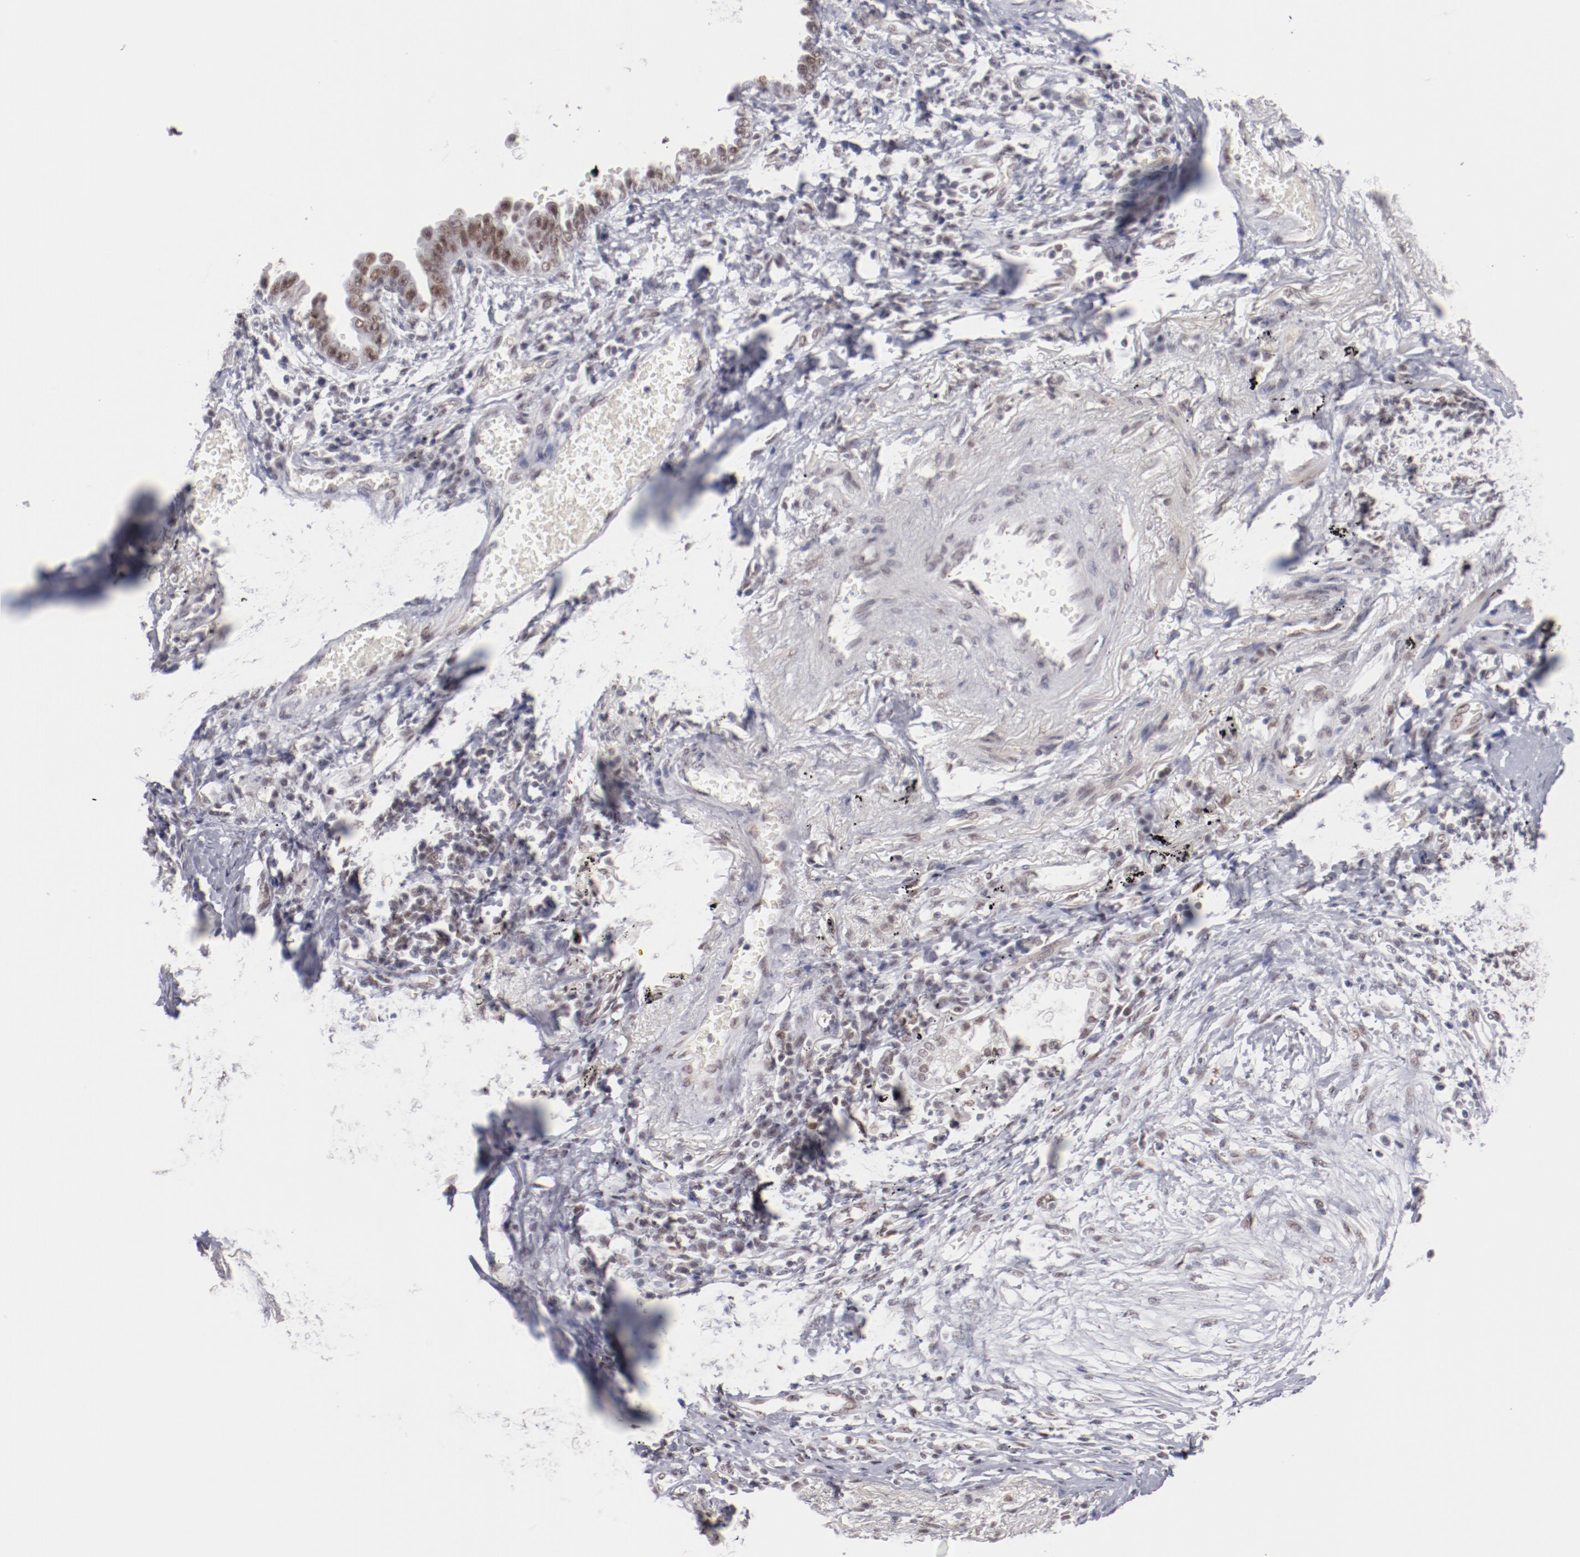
{"staining": {"intensity": "moderate", "quantity": ">75%", "location": "nuclear"}, "tissue": "lung cancer", "cell_type": "Tumor cells", "image_type": "cancer", "snomed": [{"axis": "morphology", "description": "Adenocarcinoma, NOS"}, {"axis": "topography", "description": "Lung"}], "caption": "Moderate nuclear staining for a protein is present in approximately >75% of tumor cells of lung adenocarcinoma using immunohistochemistry (IHC).", "gene": "TFAP4", "patient": {"sex": "female", "age": 64}}